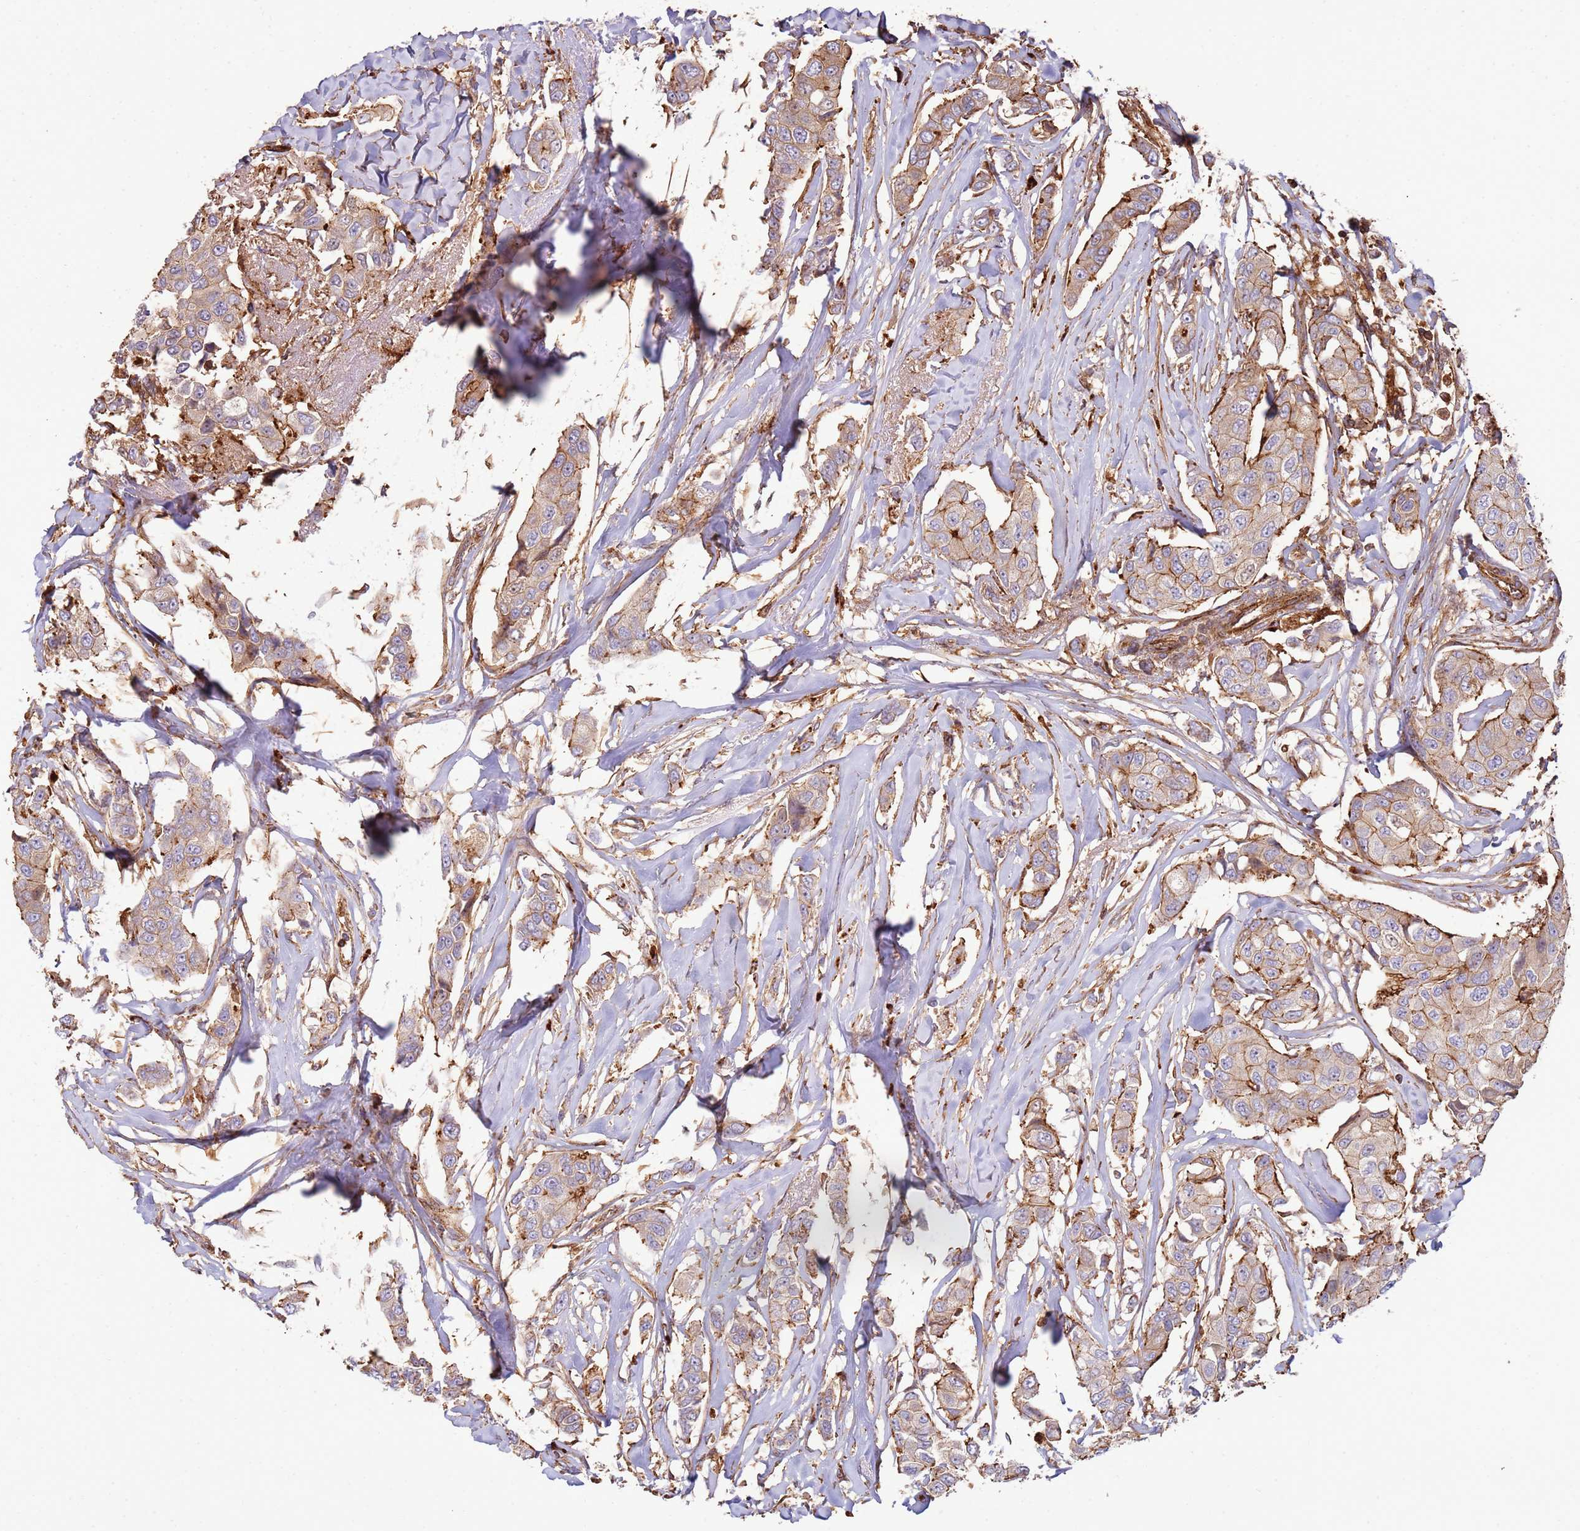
{"staining": {"intensity": "moderate", "quantity": "<25%", "location": "cytoplasmic/membranous"}, "tissue": "breast cancer", "cell_type": "Tumor cells", "image_type": "cancer", "snomed": [{"axis": "morphology", "description": "Duct carcinoma"}, {"axis": "topography", "description": "Breast"}], "caption": "Immunohistochemistry micrograph of human breast intraductal carcinoma stained for a protein (brown), which exhibits low levels of moderate cytoplasmic/membranous staining in approximately <25% of tumor cells.", "gene": "NDUFAF4", "patient": {"sex": "female", "age": 80}}